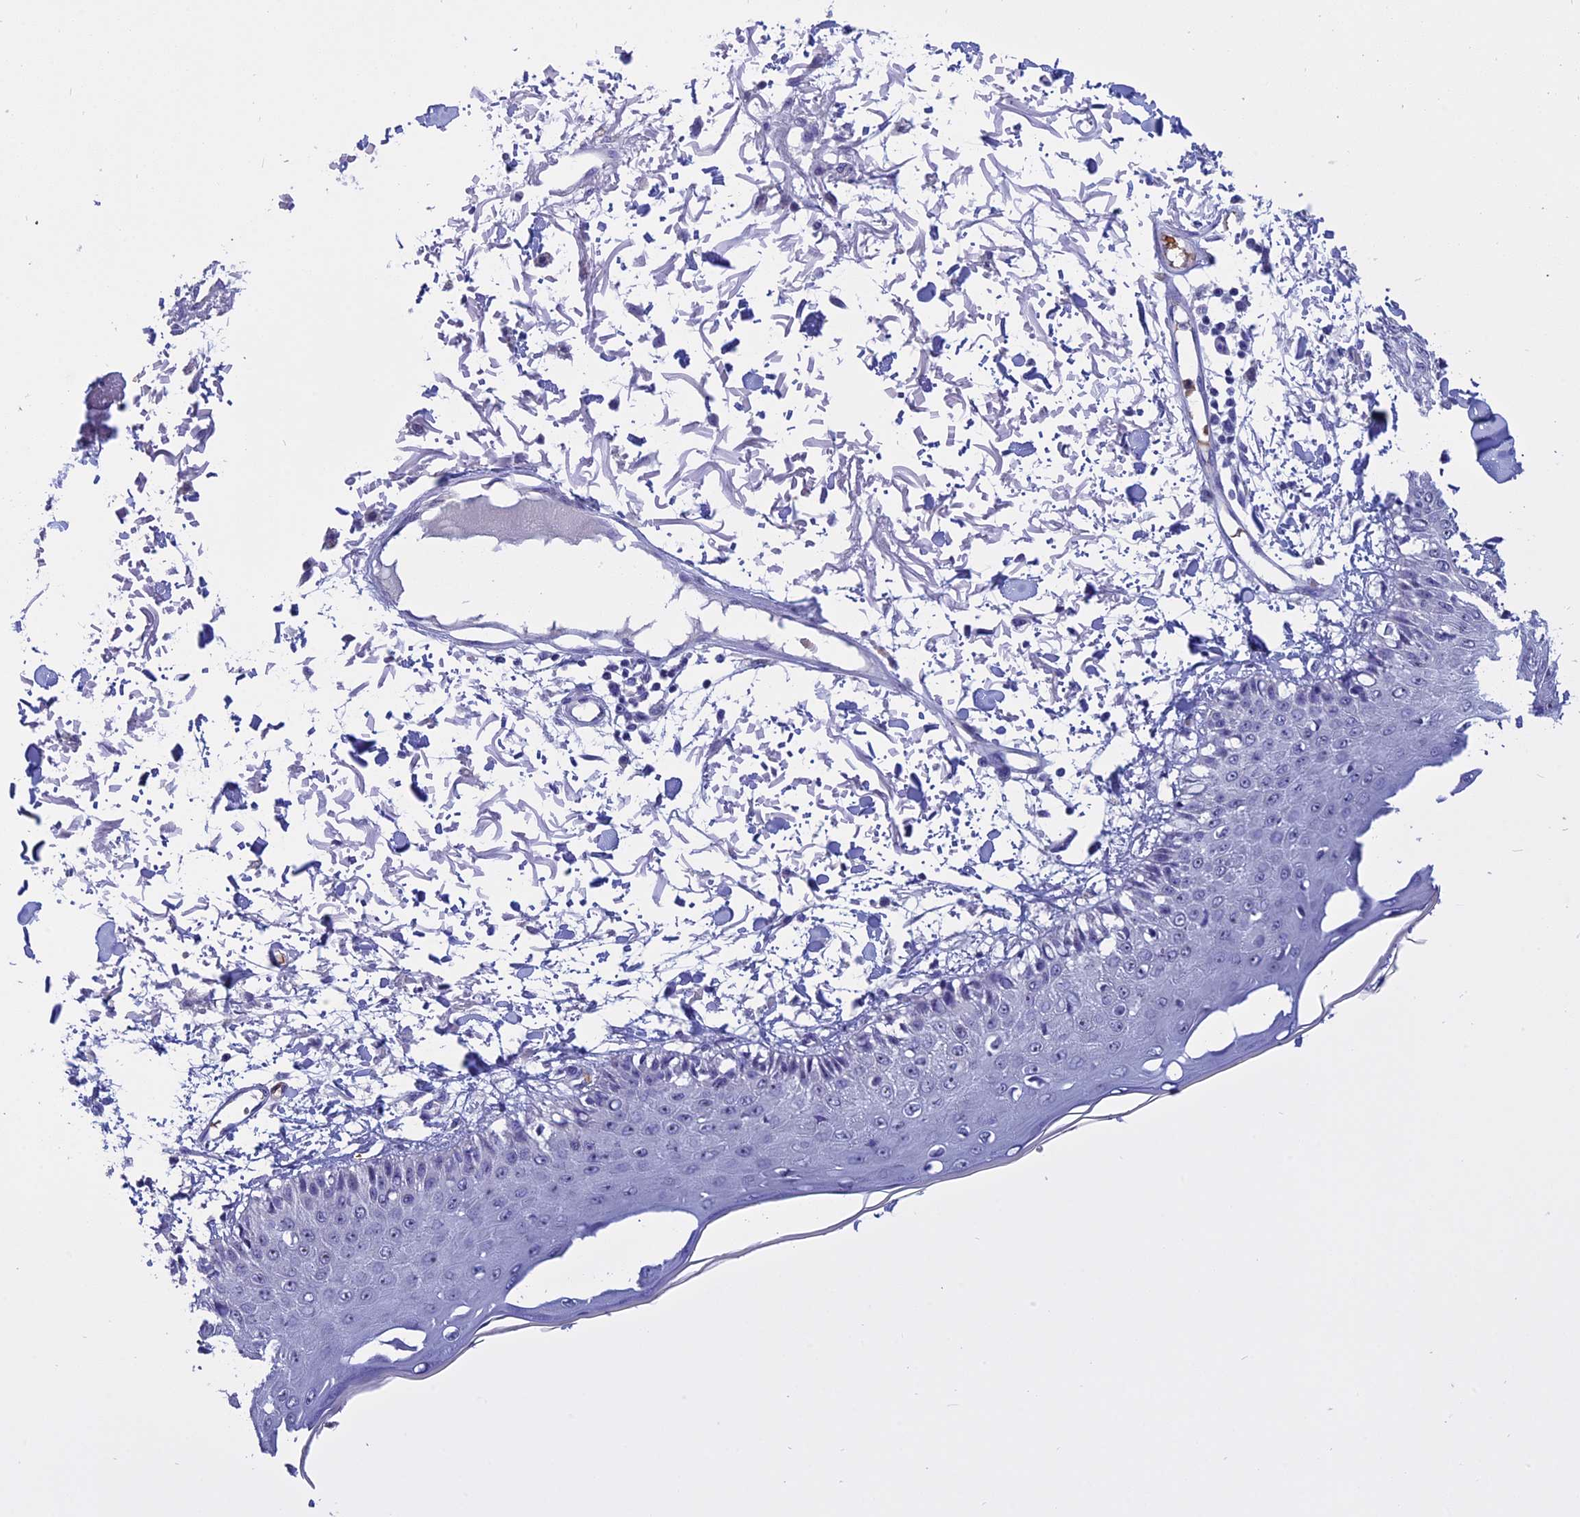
{"staining": {"intensity": "negative", "quantity": "none", "location": "none"}, "tissue": "skin", "cell_type": "Fibroblasts", "image_type": "normal", "snomed": [{"axis": "morphology", "description": "Normal tissue, NOS"}, {"axis": "morphology", "description": "Squamous cell carcinoma, NOS"}, {"axis": "topography", "description": "Skin"}, {"axis": "topography", "description": "Peripheral nerve tissue"}], "caption": "Immunohistochemical staining of normal skin reveals no significant expression in fibroblasts. (DAB IHC visualized using brightfield microscopy, high magnification).", "gene": "KNOP1", "patient": {"sex": "male", "age": 83}}